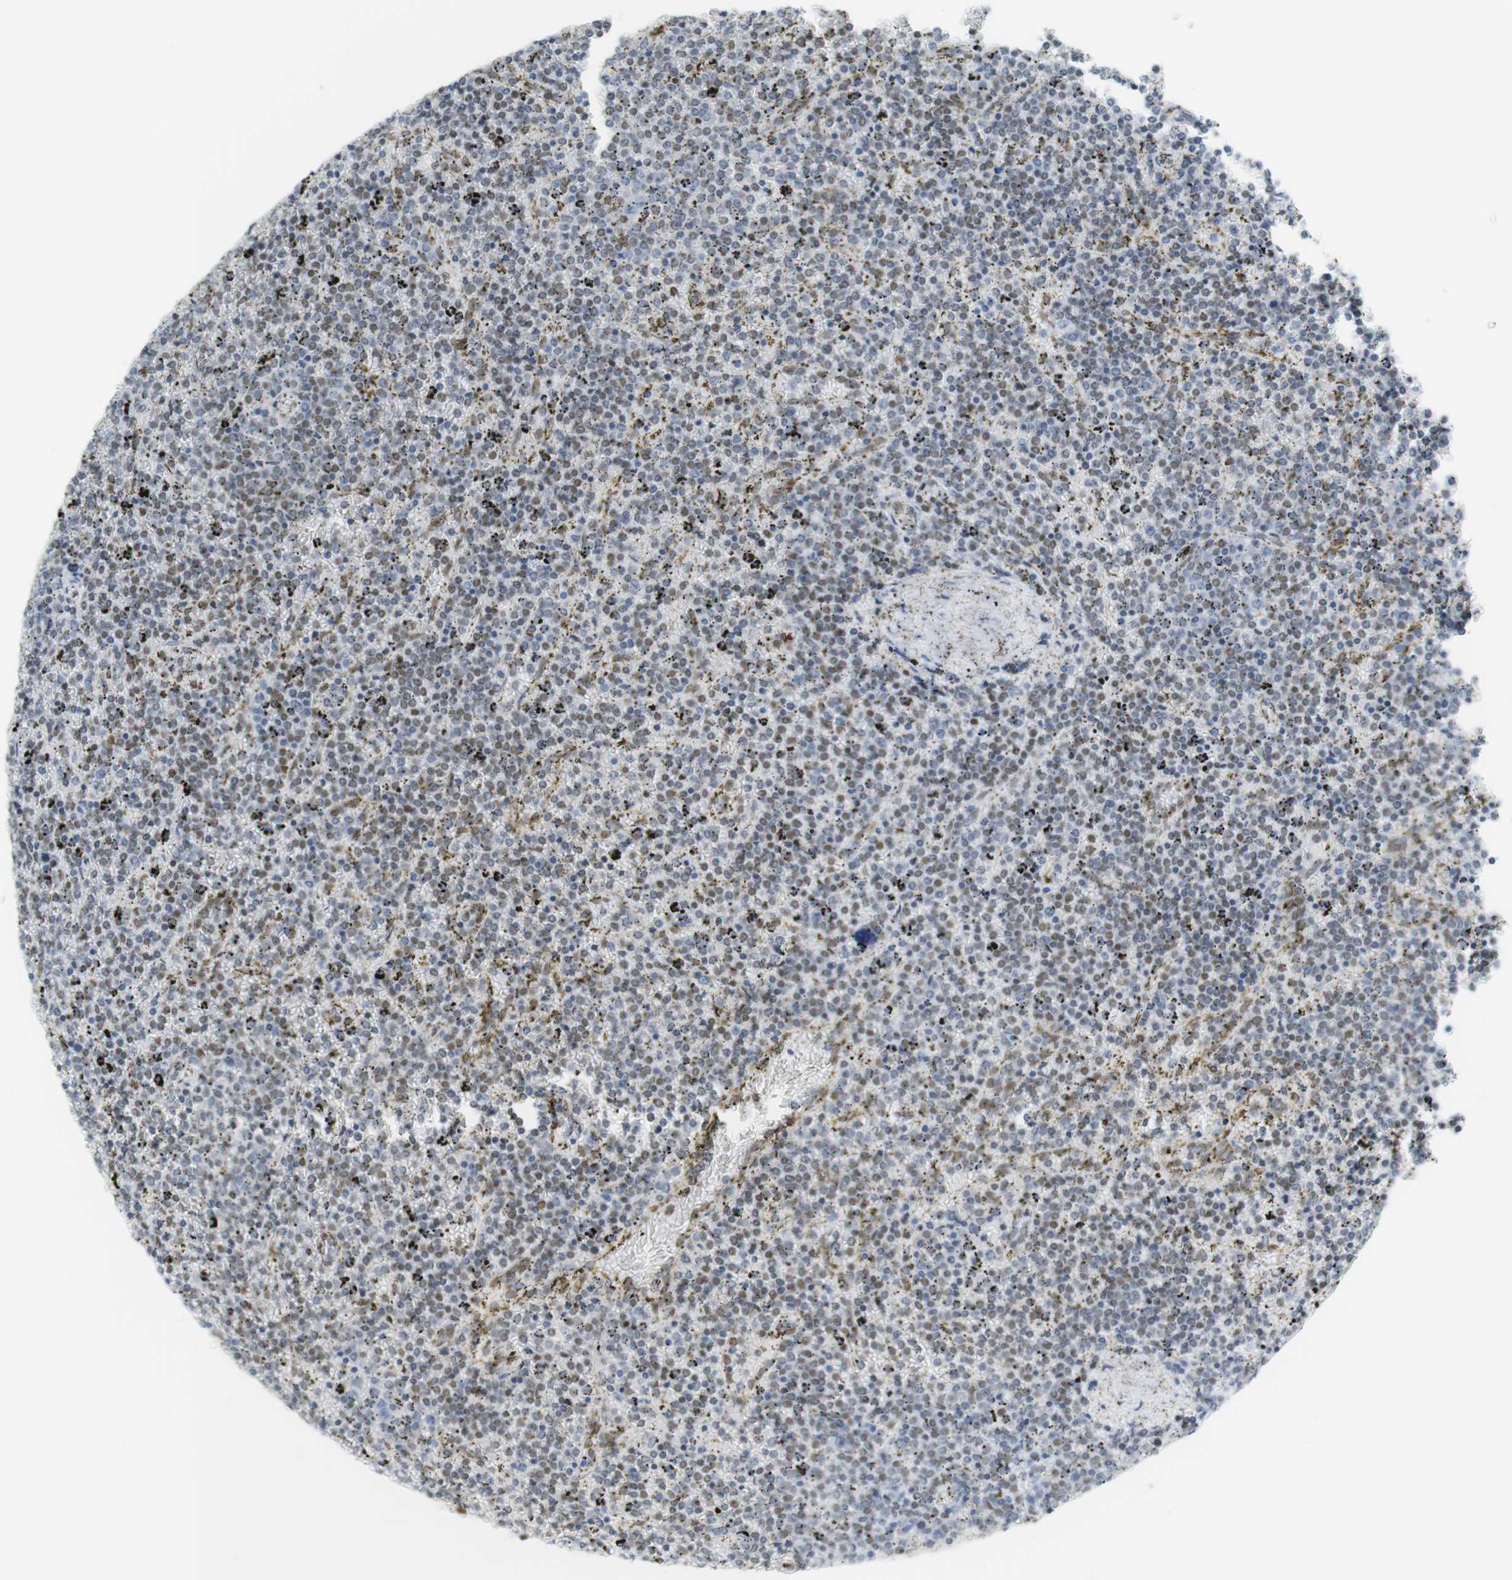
{"staining": {"intensity": "weak", "quantity": "25%-75%", "location": "nuclear"}, "tissue": "lymphoma", "cell_type": "Tumor cells", "image_type": "cancer", "snomed": [{"axis": "morphology", "description": "Malignant lymphoma, non-Hodgkin's type, Low grade"}, {"axis": "topography", "description": "Spleen"}], "caption": "Lymphoma stained with DAB (3,3'-diaminobenzidine) IHC shows low levels of weak nuclear expression in approximately 25%-75% of tumor cells.", "gene": "BMI1", "patient": {"sex": "female", "age": 77}}